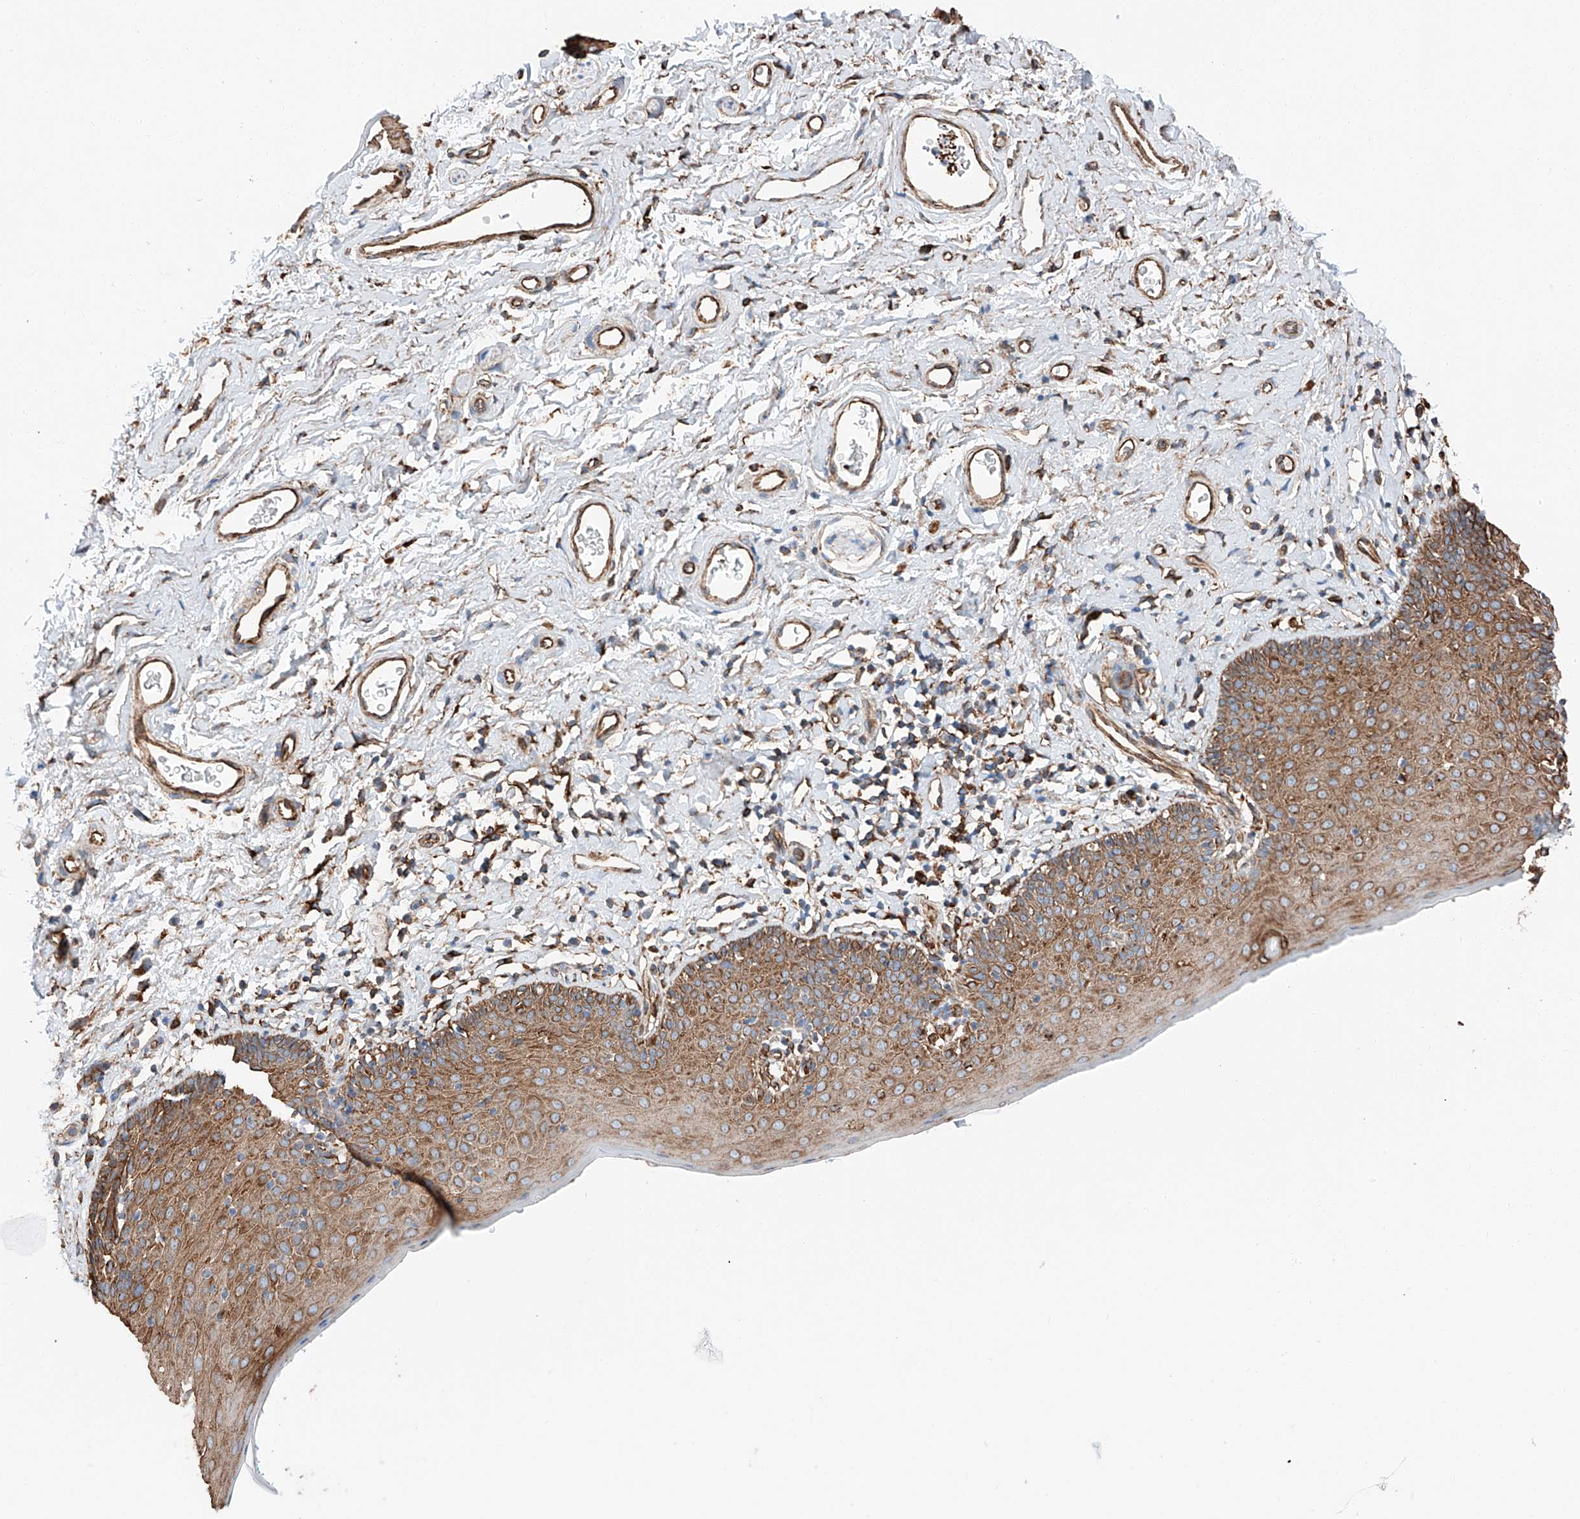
{"staining": {"intensity": "moderate", "quantity": ">75%", "location": "cytoplasmic/membranous"}, "tissue": "skin", "cell_type": "Epidermal cells", "image_type": "normal", "snomed": [{"axis": "morphology", "description": "Normal tissue, NOS"}, {"axis": "topography", "description": "Vulva"}], "caption": "This image exhibits immunohistochemistry (IHC) staining of benign human skin, with medium moderate cytoplasmic/membranous positivity in approximately >75% of epidermal cells.", "gene": "ZNF804A", "patient": {"sex": "female", "age": 66}}